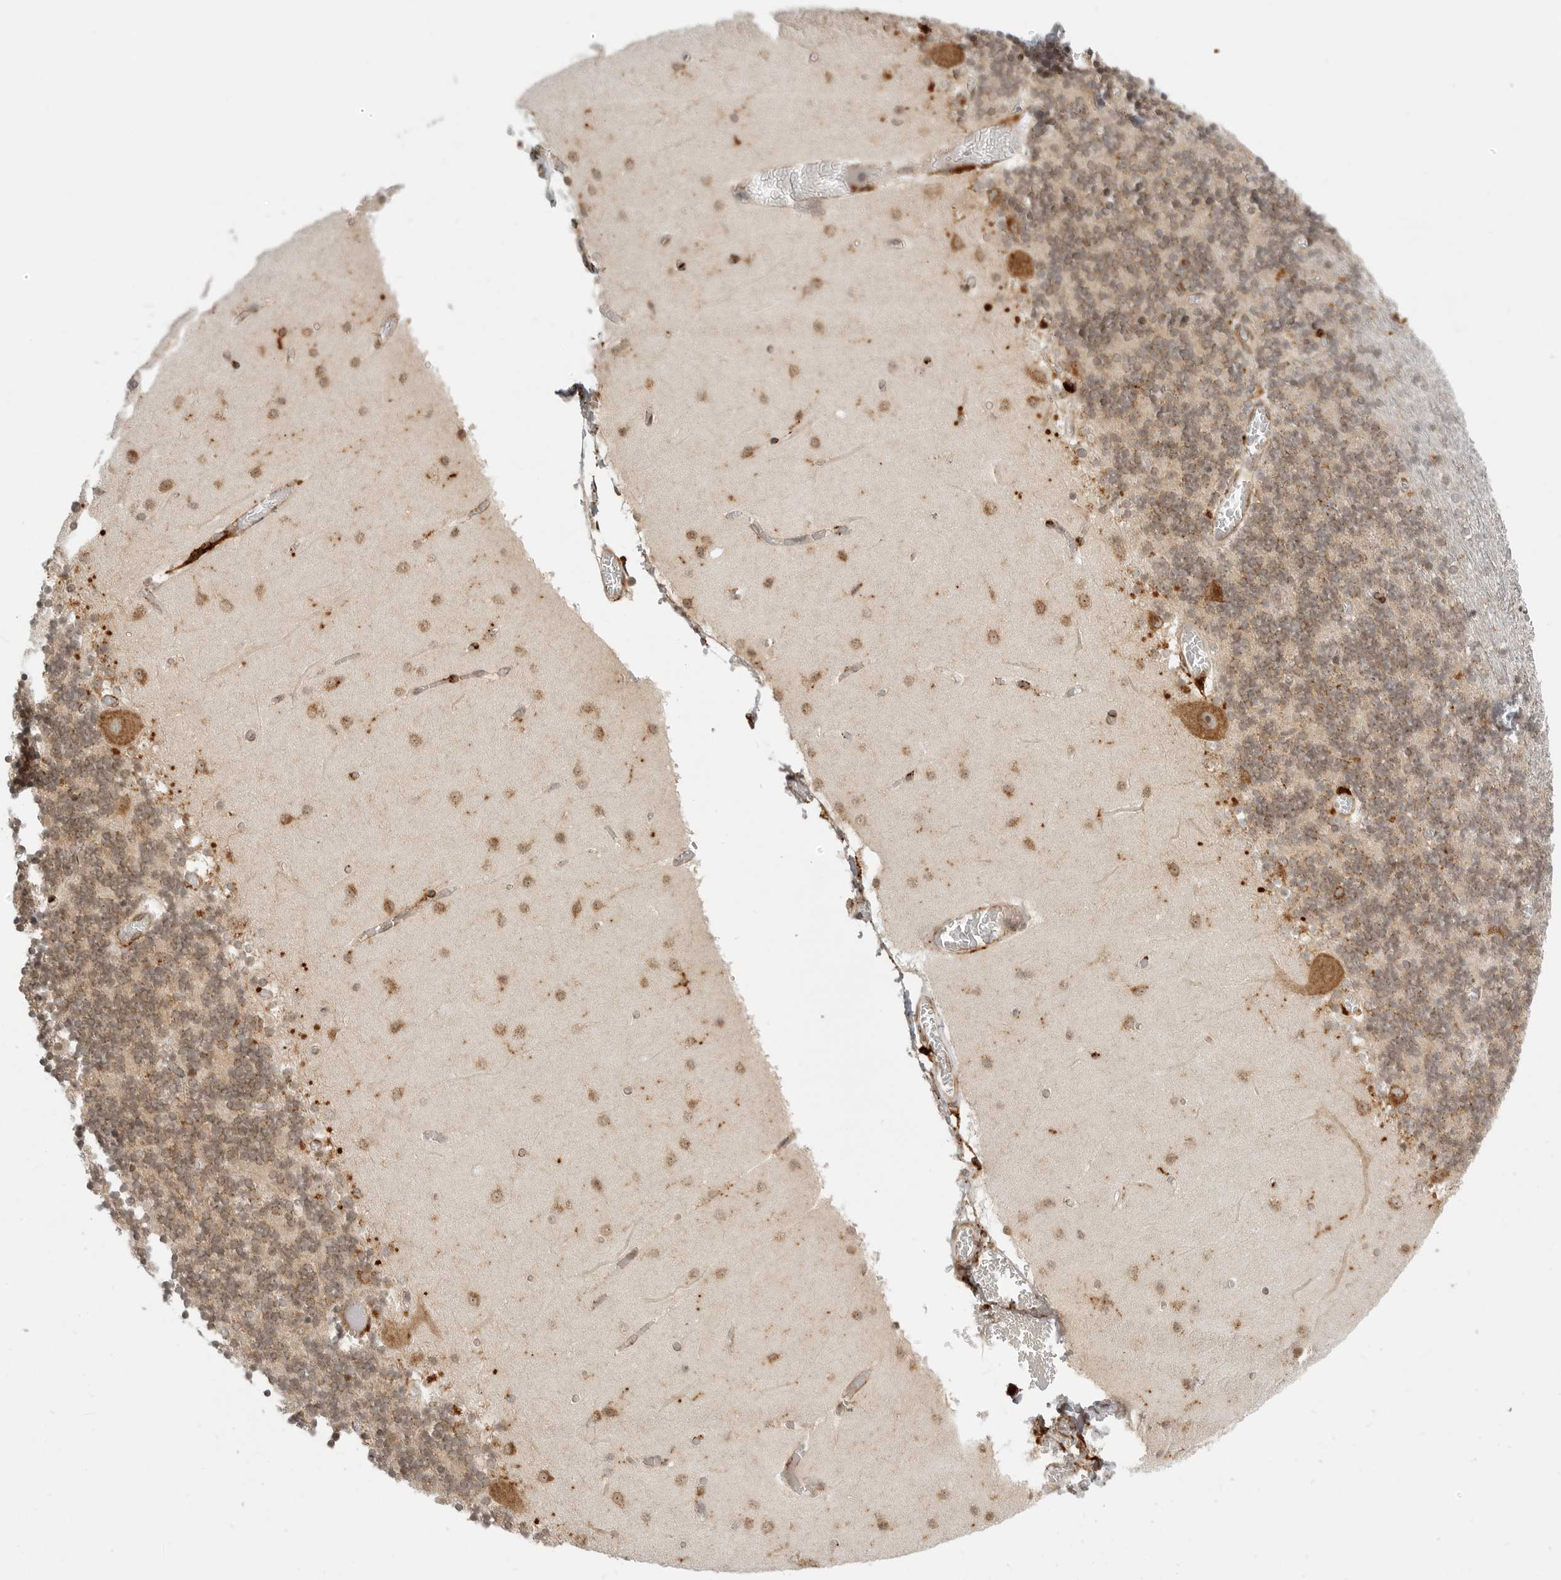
{"staining": {"intensity": "moderate", "quantity": ">75%", "location": "cytoplasmic/membranous"}, "tissue": "cerebellum", "cell_type": "Cells in granular layer", "image_type": "normal", "snomed": [{"axis": "morphology", "description": "Normal tissue, NOS"}, {"axis": "topography", "description": "Cerebellum"}], "caption": "Immunohistochemical staining of unremarkable human cerebellum shows >75% levels of moderate cytoplasmic/membranous protein staining in approximately >75% of cells in granular layer.", "gene": "IDUA", "patient": {"sex": "female", "age": 28}}